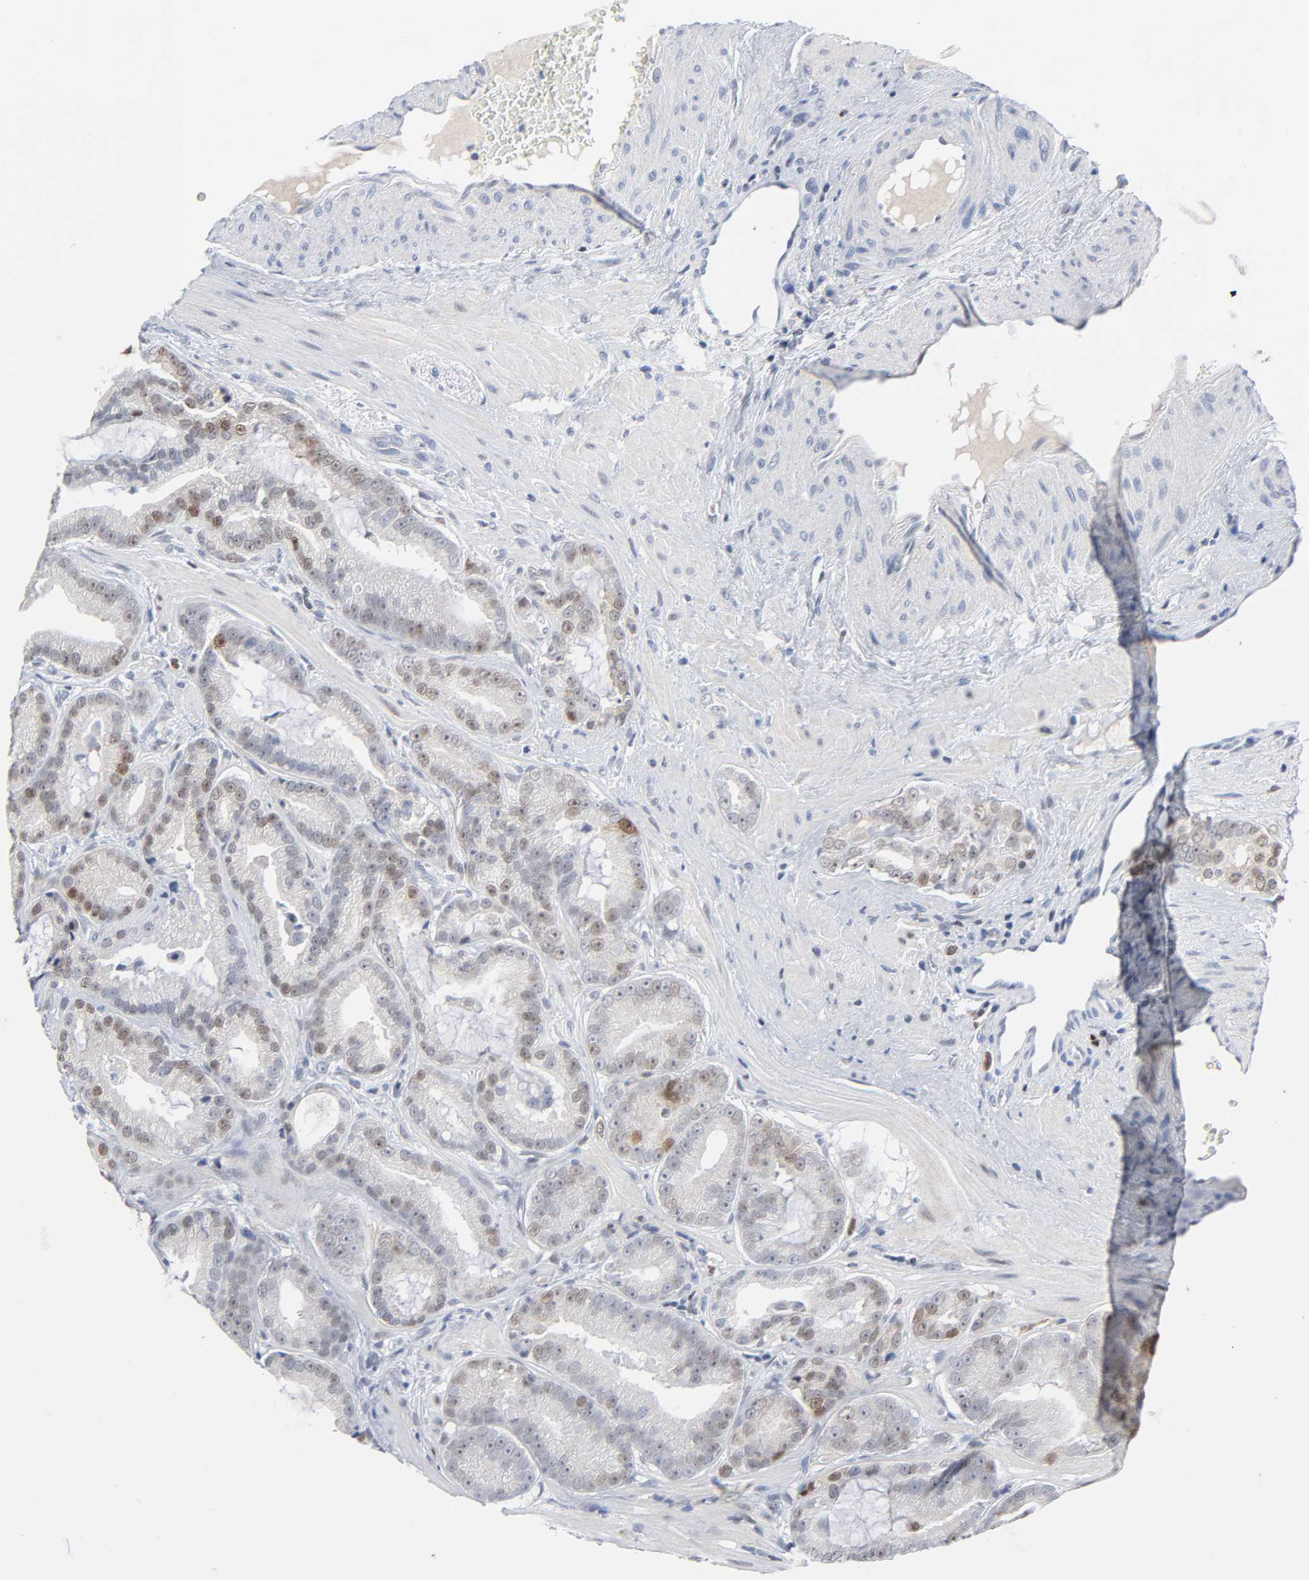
{"staining": {"intensity": "weak", "quantity": "<25%", "location": "nuclear"}, "tissue": "prostate cancer", "cell_type": "Tumor cells", "image_type": "cancer", "snomed": [{"axis": "morphology", "description": "Adenocarcinoma, Low grade"}, {"axis": "topography", "description": "Prostate"}], "caption": "Micrograph shows no protein staining in tumor cells of prostate cancer (low-grade adenocarcinoma) tissue.", "gene": "WEE1", "patient": {"sex": "male", "age": 58}}